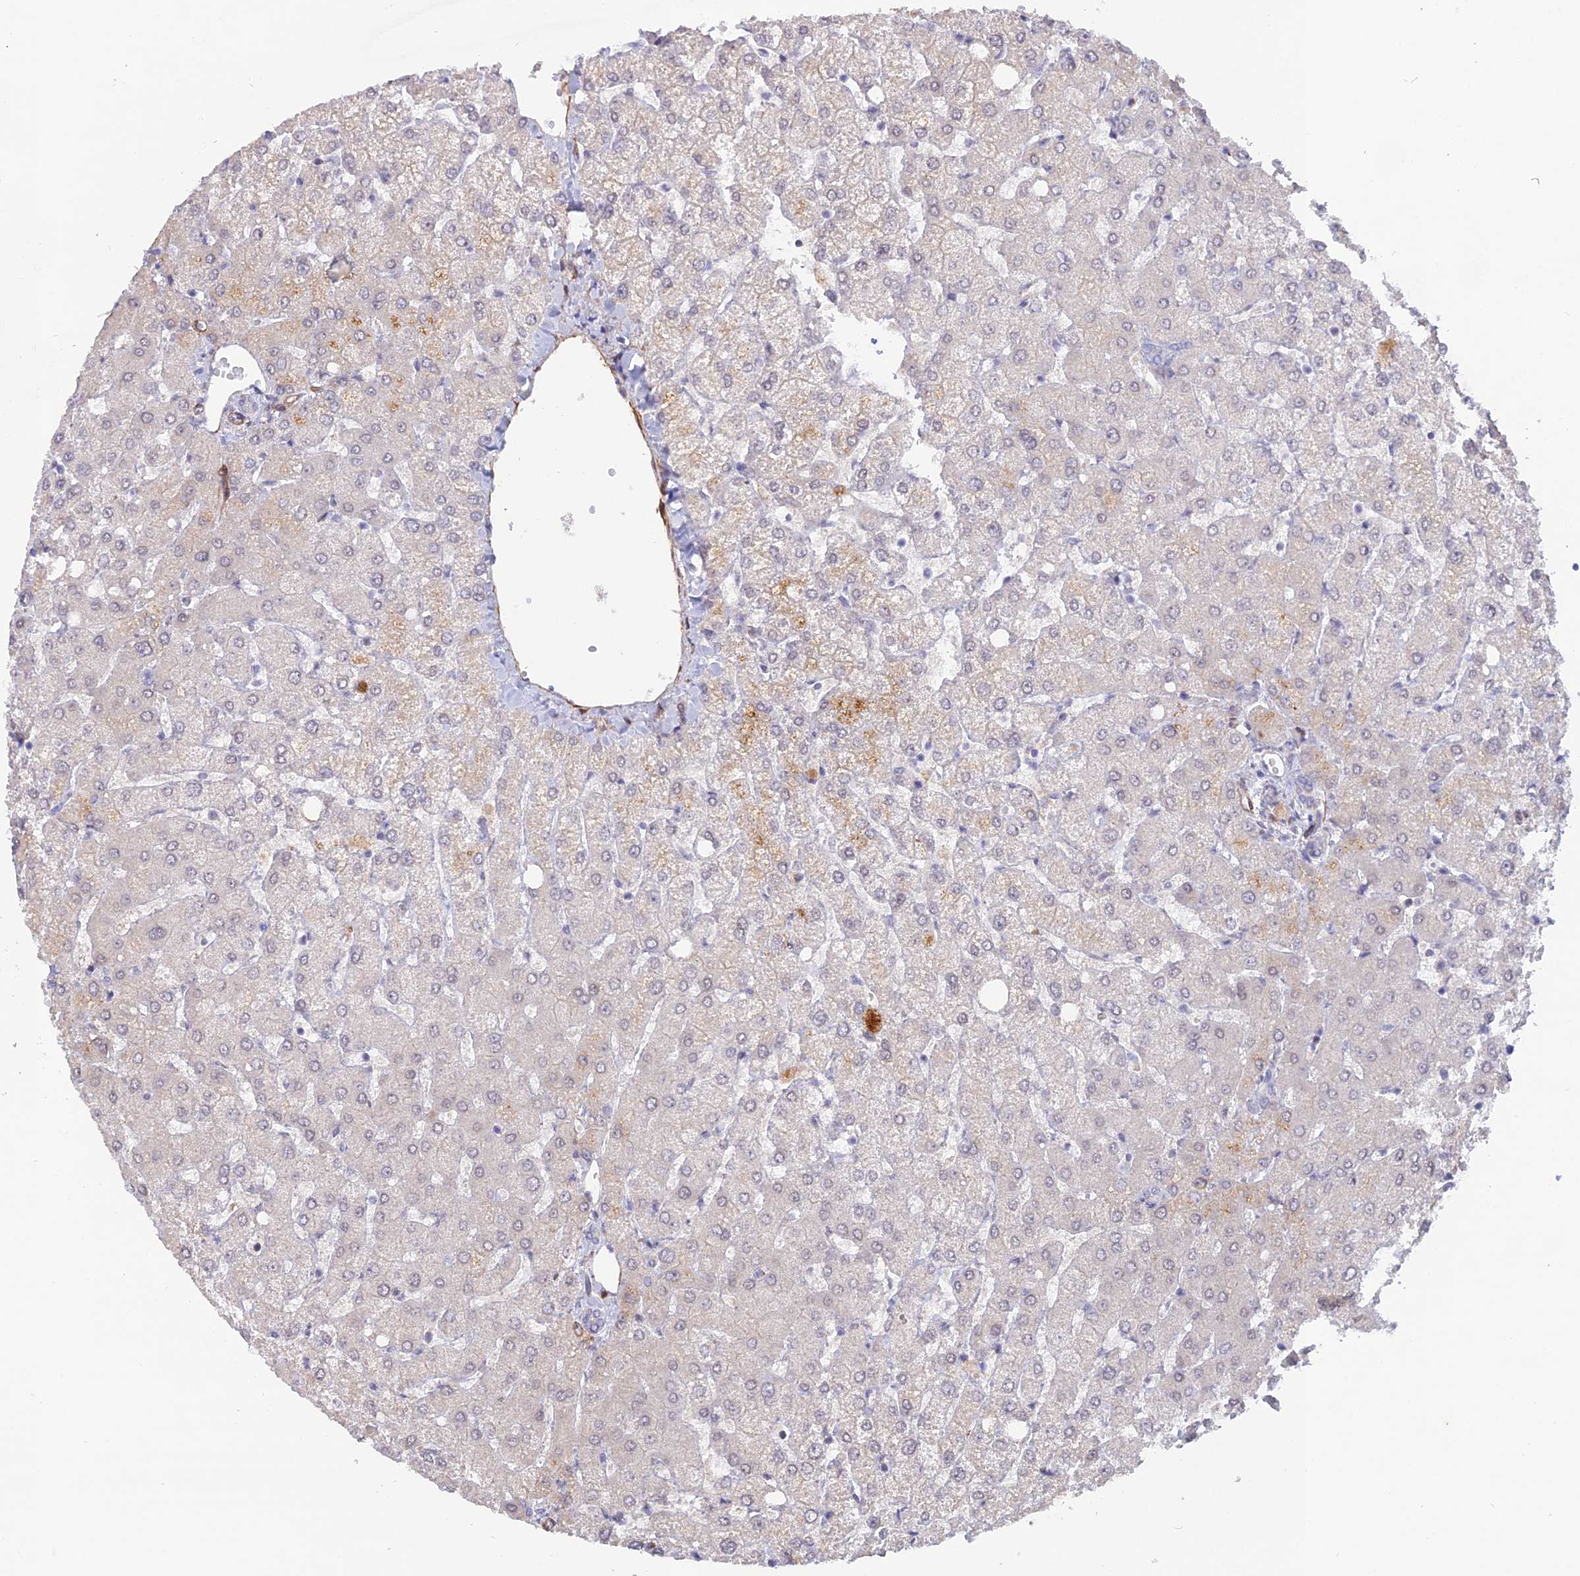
{"staining": {"intensity": "negative", "quantity": "none", "location": "none"}, "tissue": "liver", "cell_type": "Cholangiocytes", "image_type": "normal", "snomed": [{"axis": "morphology", "description": "Normal tissue, NOS"}, {"axis": "topography", "description": "Liver"}], "caption": "This is a photomicrograph of immunohistochemistry (IHC) staining of normal liver, which shows no expression in cholangiocytes.", "gene": "CCDC154", "patient": {"sex": "female", "age": 54}}